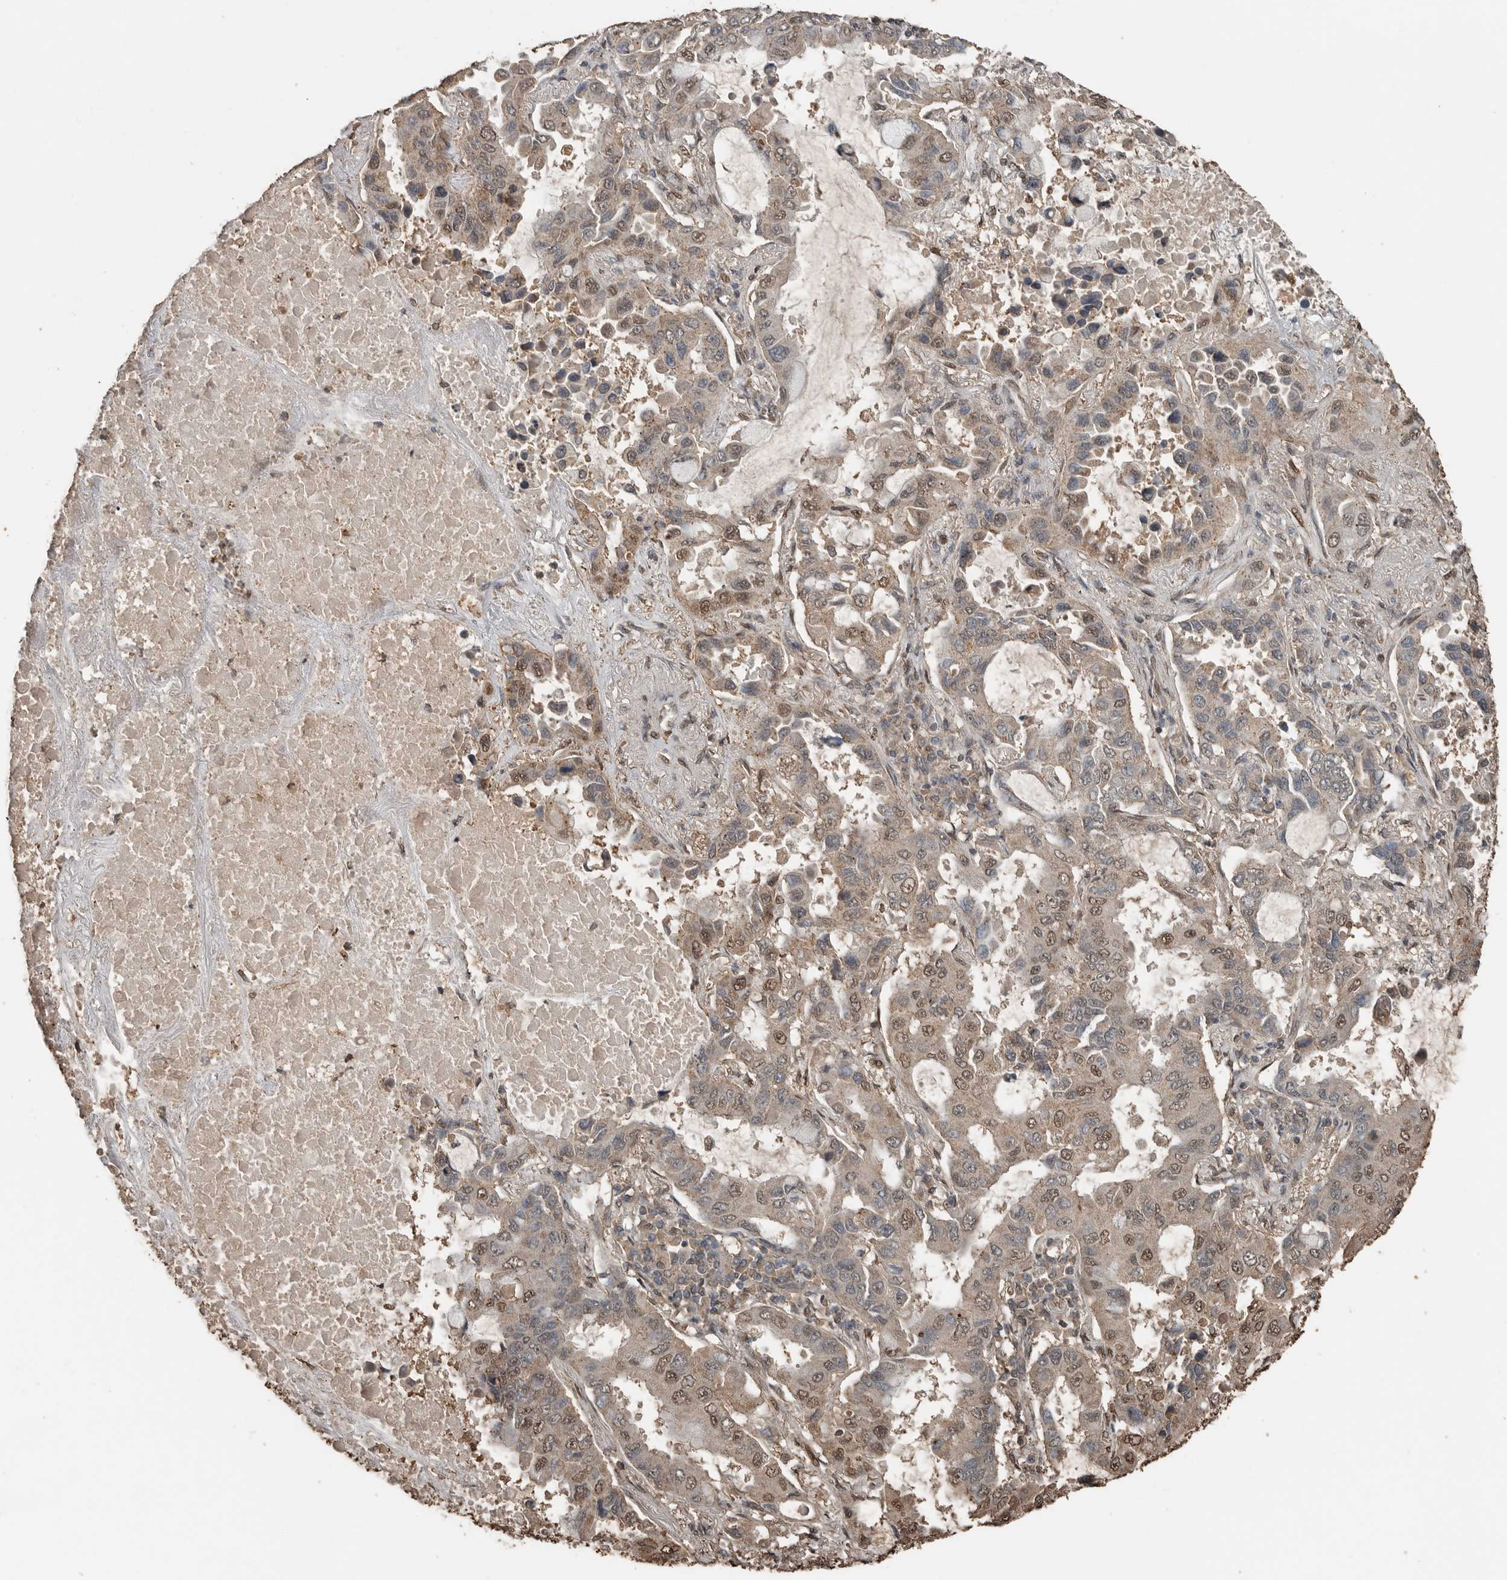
{"staining": {"intensity": "weak", "quantity": ">75%", "location": "cytoplasmic/membranous,nuclear"}, "tissue": "lung cancer", "cell_type": "Tumor cells", "image_type": "cancer", "snomed": [{"axis": "morphology", "description": "Adenocarcinoma, NOS"}, {"axis": "topography", "description": "Lung"}], "caption": "Immunohistochemistry histopathology image of lung cancer stained for a protein (brown), which displays low levels of weak cytoplasmic/membranous and nuclear expression in approximately >75% of tumor cells.", "gene": "BLZF1", "patient": {"sex": "male", "age": 64}}